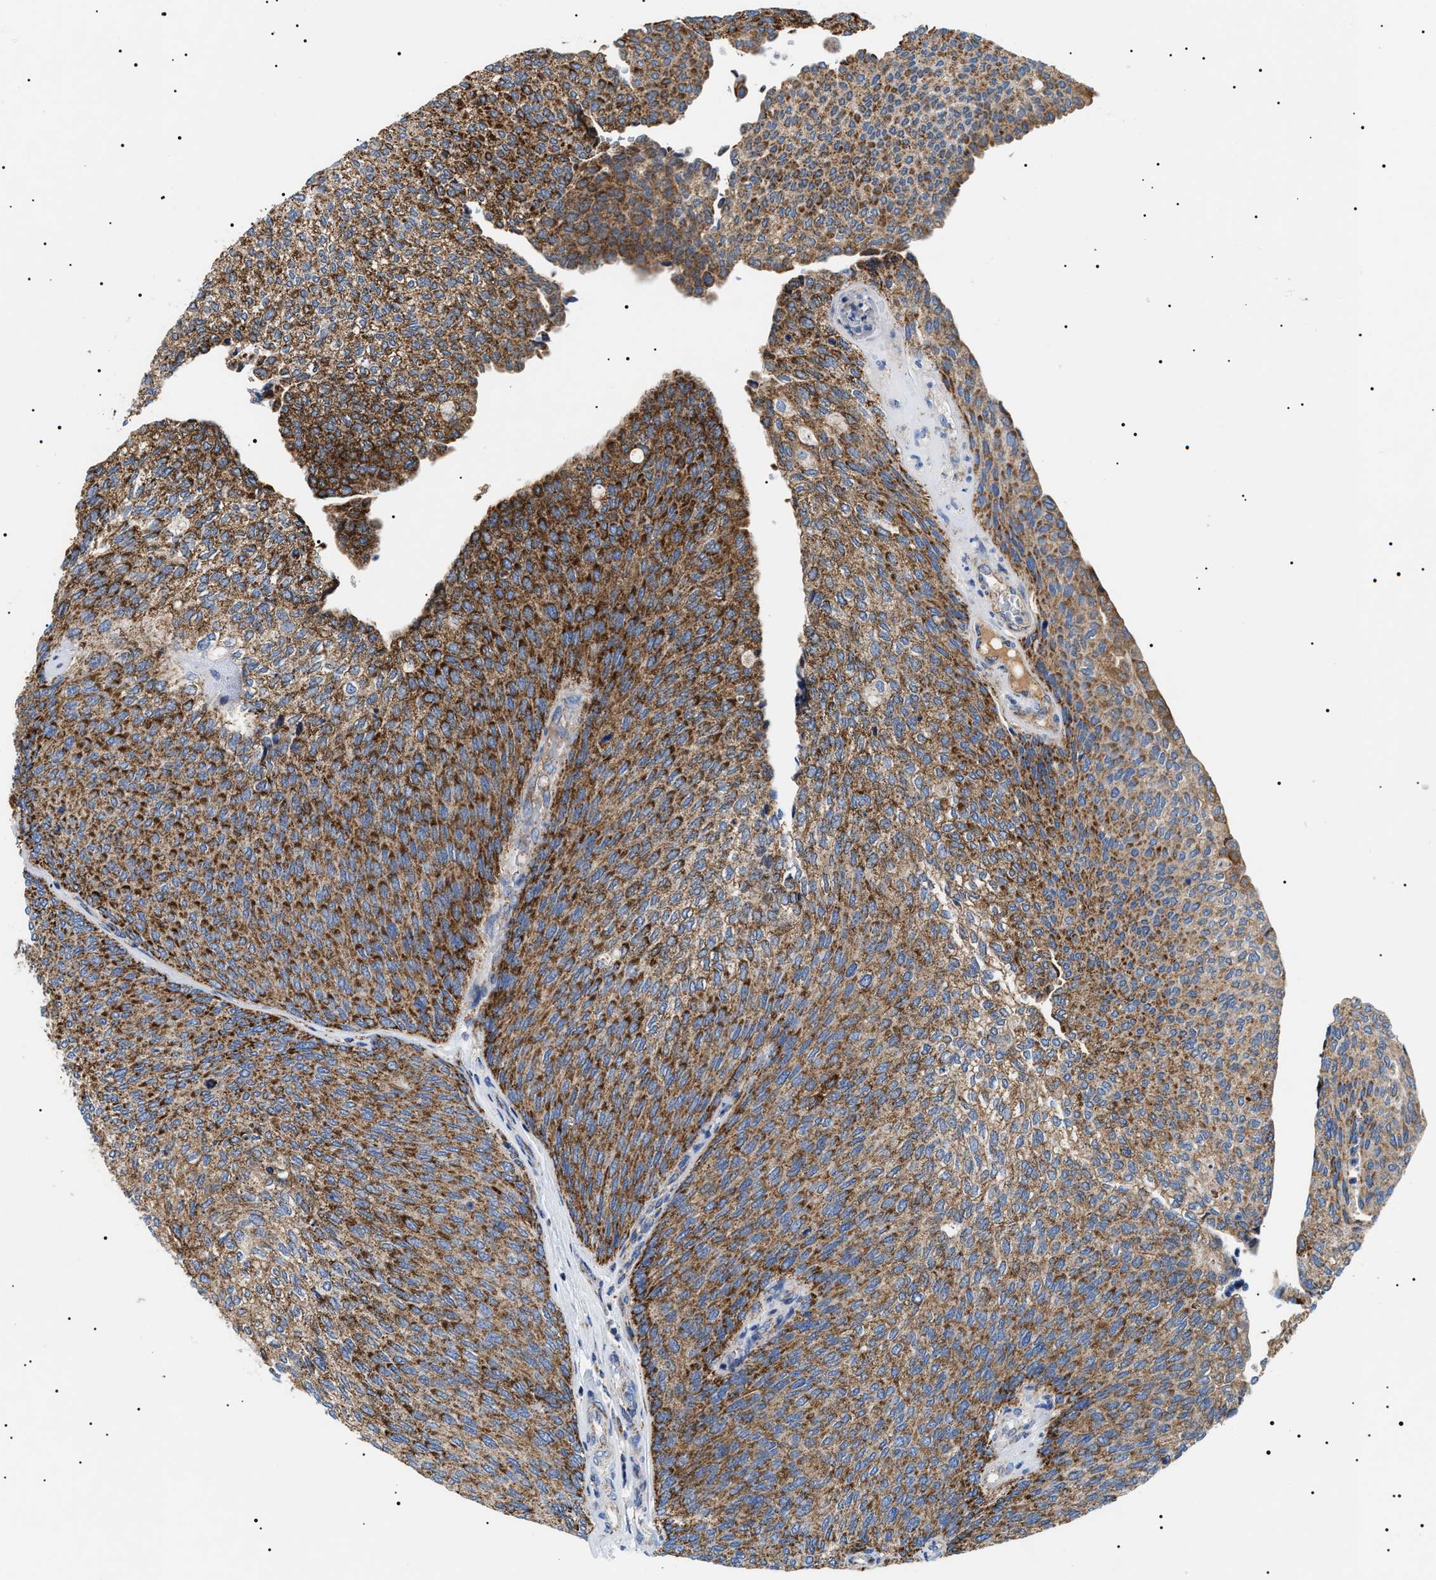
{"staining": {"intensity": "strong", "quantity": ">75%", "location": "cytoplasmic/membranous"}, "tissue": "urothelial cancer", "cell_type": "Tumor cells", "image_type": "cancer", "snomed": [{"axis": "morphology", "description": "Urothelial carcinoma, Low grade"}, {"axis": "topography", "description": "Urinary bladder"}], "caption": "Immunohistochemistry (DAB) staining of human low-grade urothelial carcinoma exhibits strong cytoplasmic/membranous protein expression in approximately >75% of tumor cells.", "gene": "OXSM", "patient": {"sex": "female", "age": 79}}